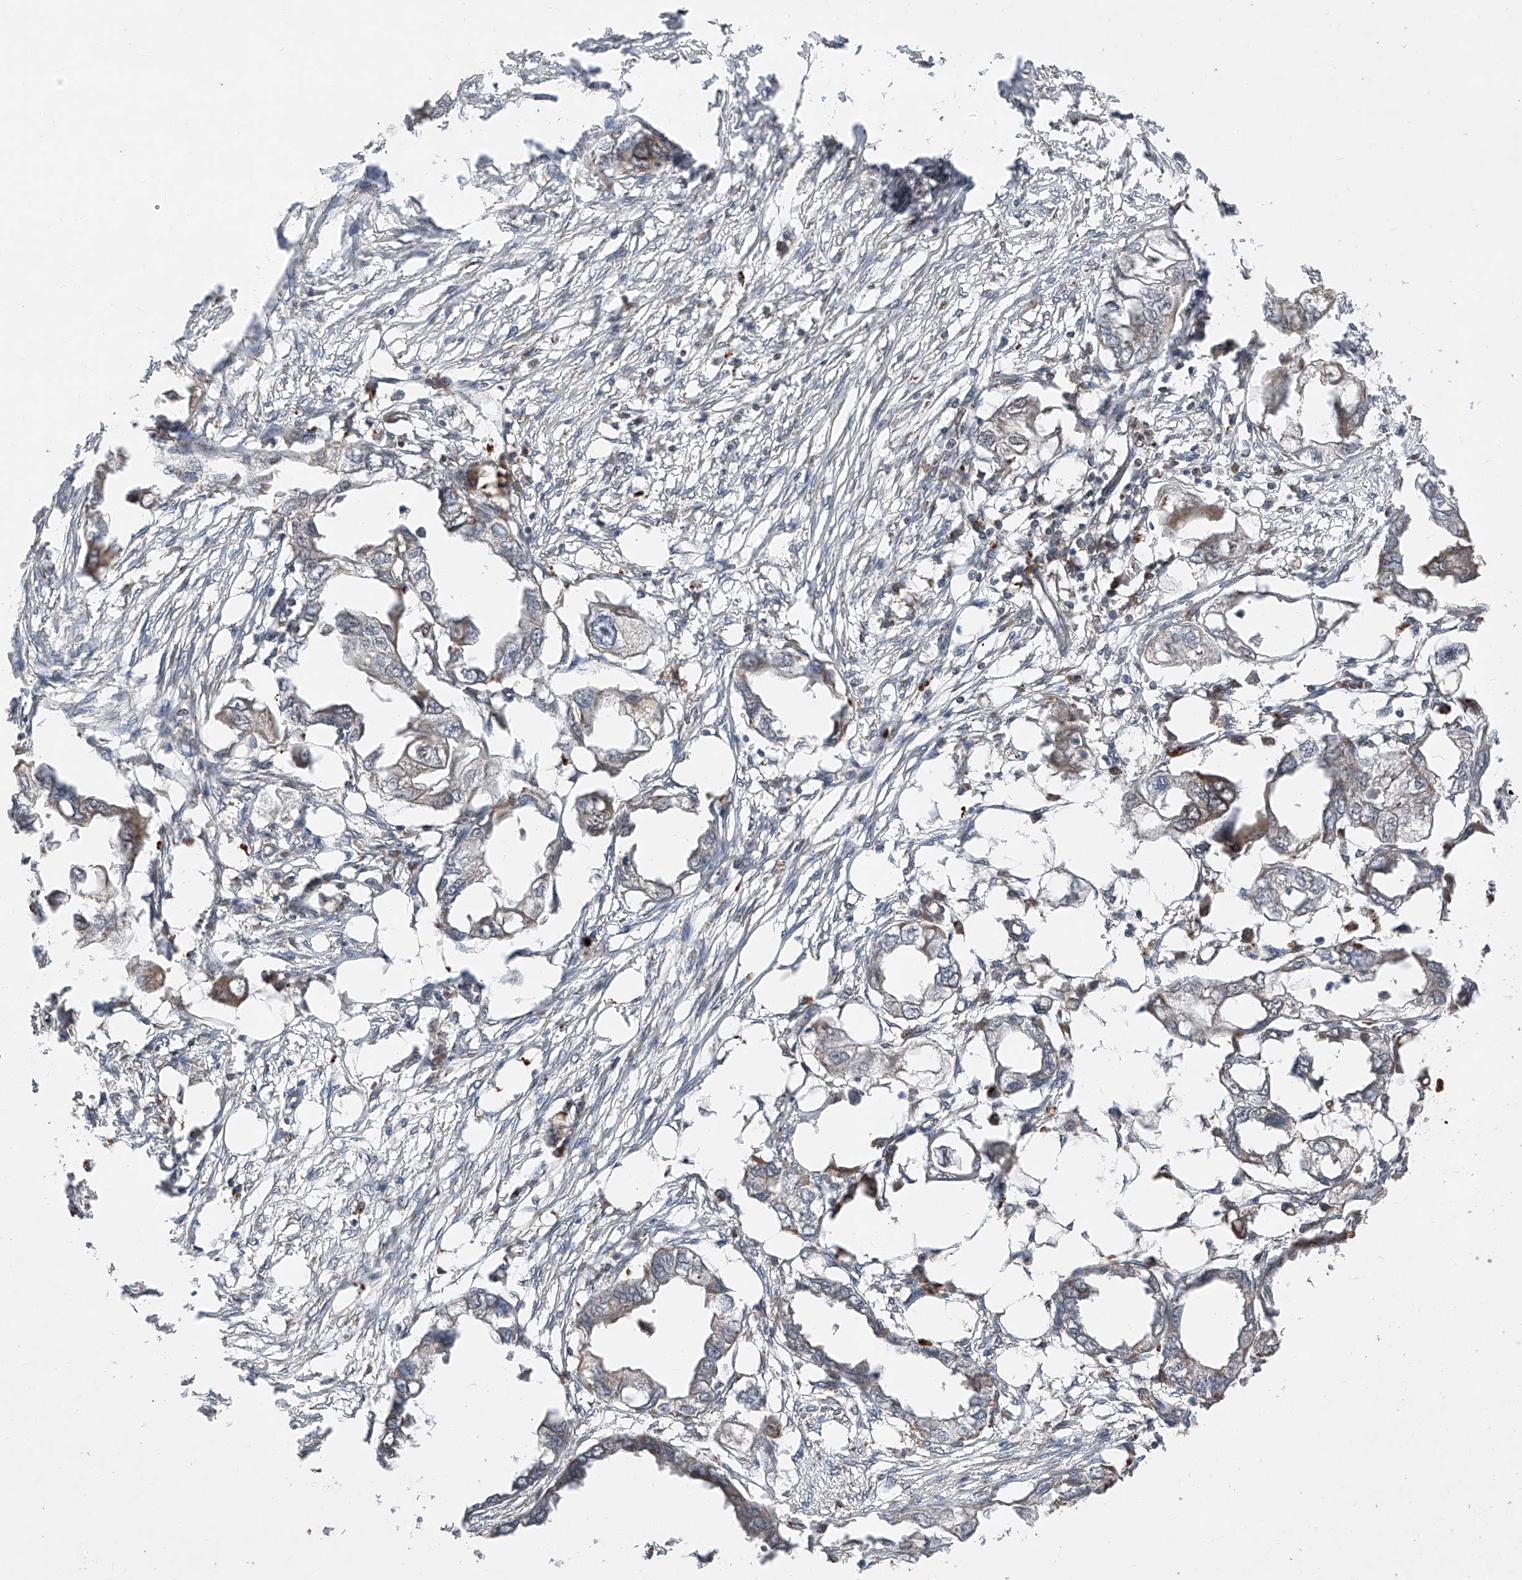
{"staining": {"intensity": "weak", "quantity": "<25%", "location": "cytoplasmic/membranous"}, "tissue": "endometrial cancer", "cell_type": "Tumor cells", "image_type": "cancer", "snomed": [{"axis": "morphology", "description": "Adenocarcinoma, NOS"}, {"axis": "morphology", "description": "Adenocarcinoma, metastatic, NOS"}, {"axis": "topography", "description": "Adipose tissue"}, {"axis": "topography", "description": "Endometrium"}], "caption": "IHC of endometrial cancer (metastatic adenocarcinoma) reveals no staining in tumor cells. (DAB (3,3'-diaminobenzidine) immunohistochemistry (IHC) with hematoxylin counter stain).", "gene": "ZSCAN29", "patient": {"sex": "female", "age": 67}}